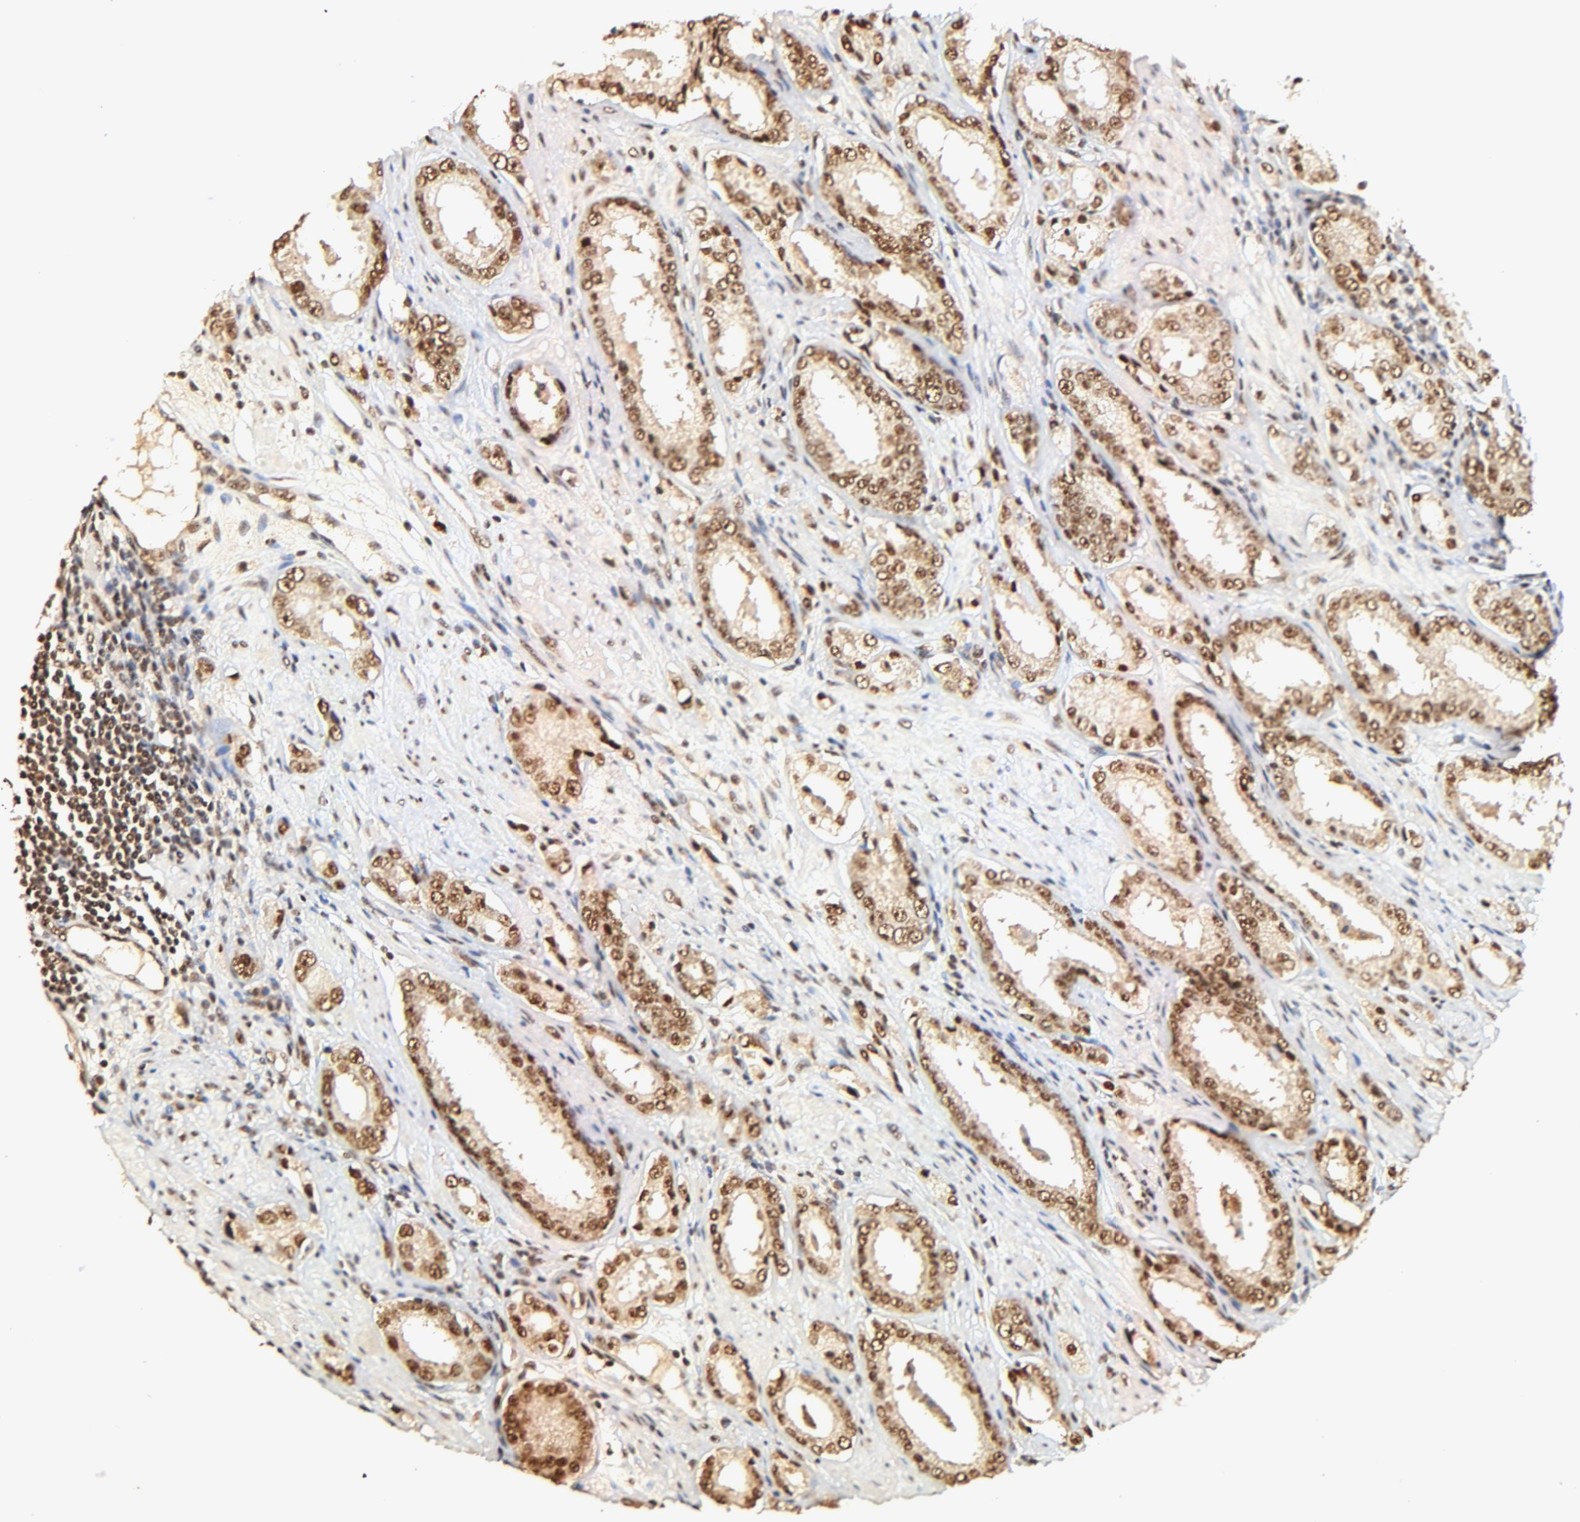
{"staining": {"intensity": "strong", "quantity": ">75%", "location": "nuclear"}, "tissue": "prostate cancer", "cell_type": "Tumor cells", "image_type": "cancer", "snomed": [{"axis": "morphology", "description": "Adenocarcinoma, Medium grade"}, {"axis": "topography", "description": "Prostate"}], "caption": "The micrograph displays immunohistochemical staining of prostate cancer (adenocarcinoma (medium-grade)). There is strong nuclear expression is identified in about >75% of tumor cells.", "gene": "MED12", "patient": {"sex": "male", "age": 53}}